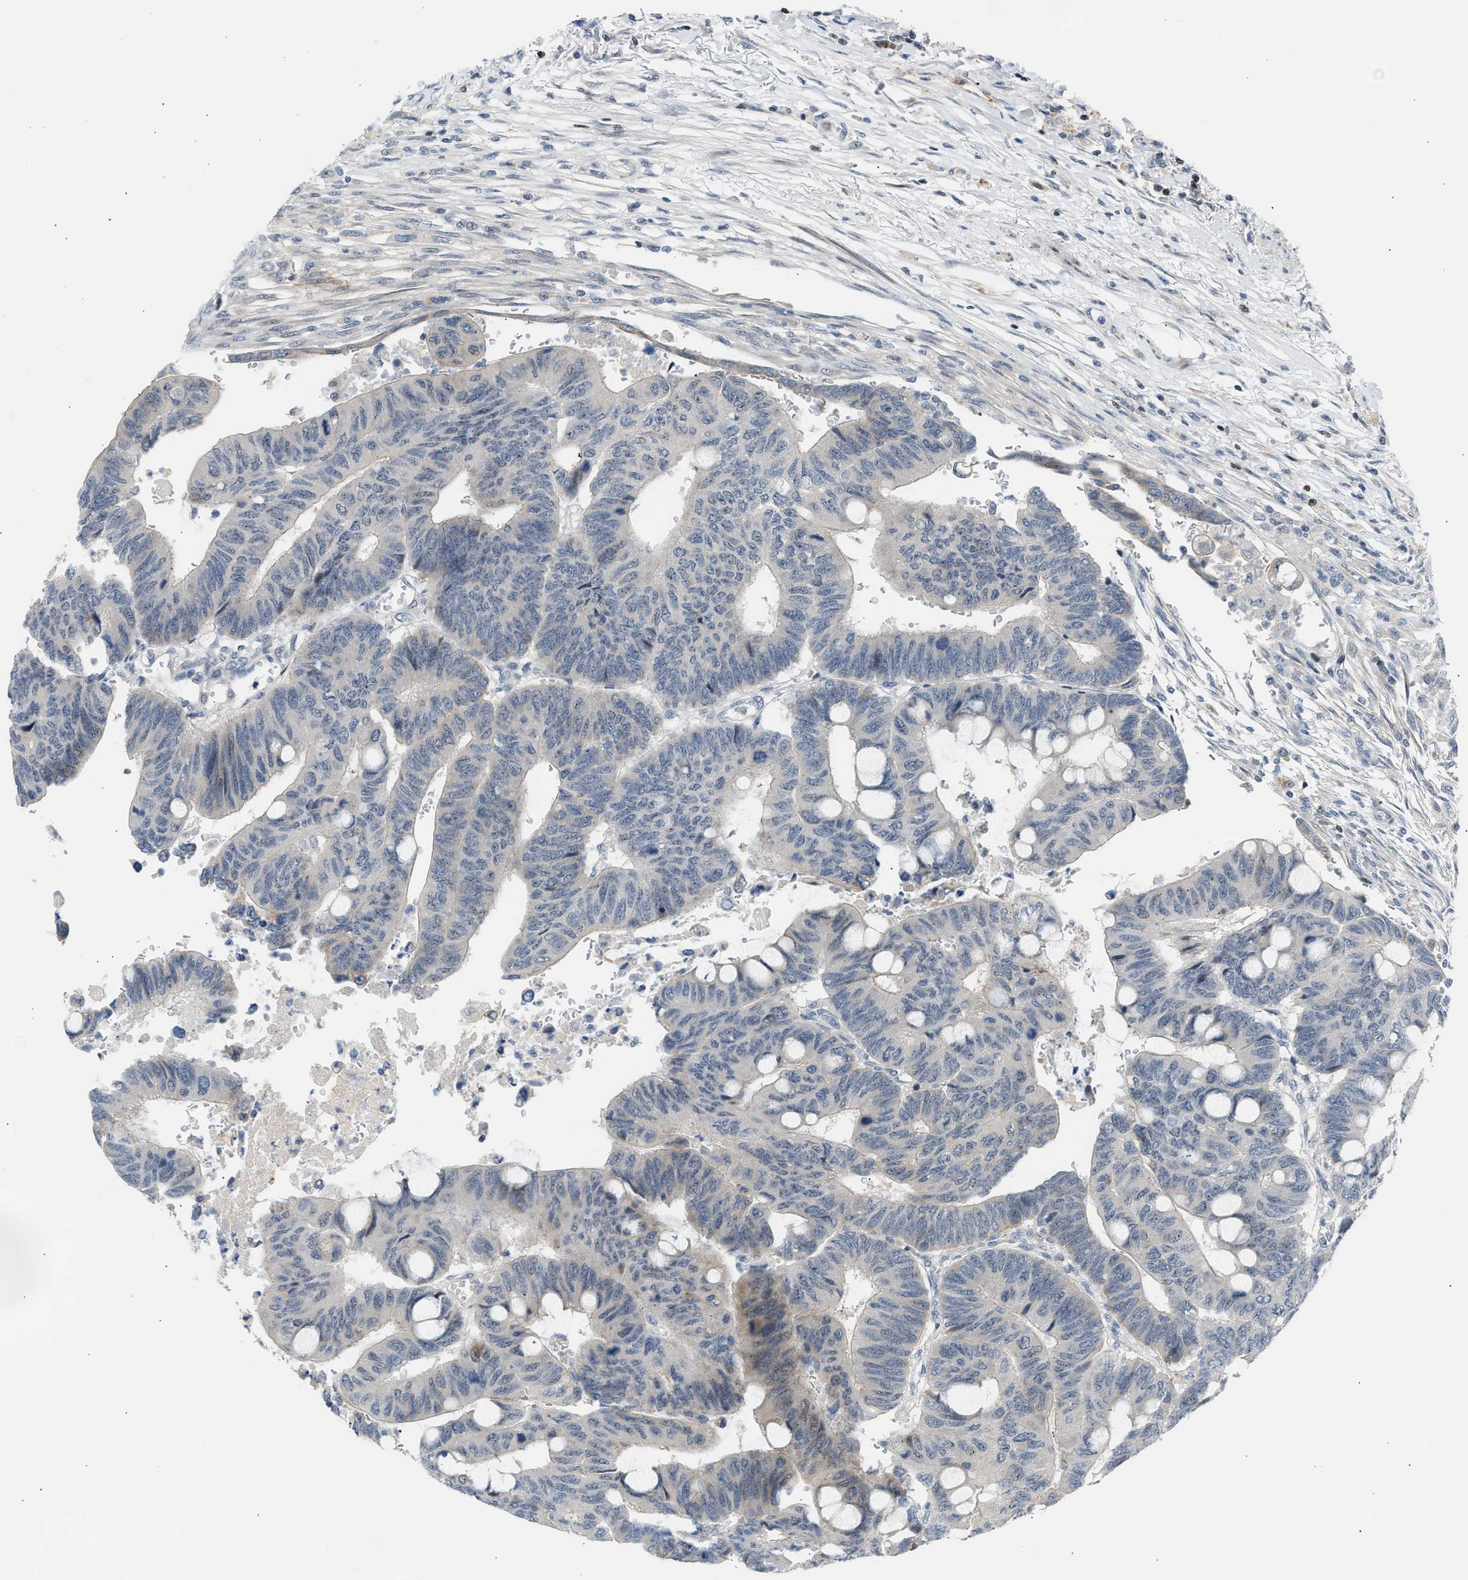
{"staining": {"intensity": "negative", "quantity": "none", "location": "none"}, "tissue": "colorectal cancer", "cell_type": "Tumor cells", "image_type": "cancer", "snomed": [{"axis": "morphology", "description": "Normal tissue, NOS"}, {"axis": "morphology", "description": "Adenocarcinoma, NOS"}, {"axis": "topography", "description": "Rectum"}, {"axis": "topography", "description": "Peripheral nerve tissue"}], "caption": "Immunohistochemistry (IHC) histopathology image of neoplastic tissue: colorectal adenocarcinoma stained with DAB exhibits no significant protein positivity in tumor cells.", "gene": "NPS", "patient": {"sex": "male", "age": 92}}